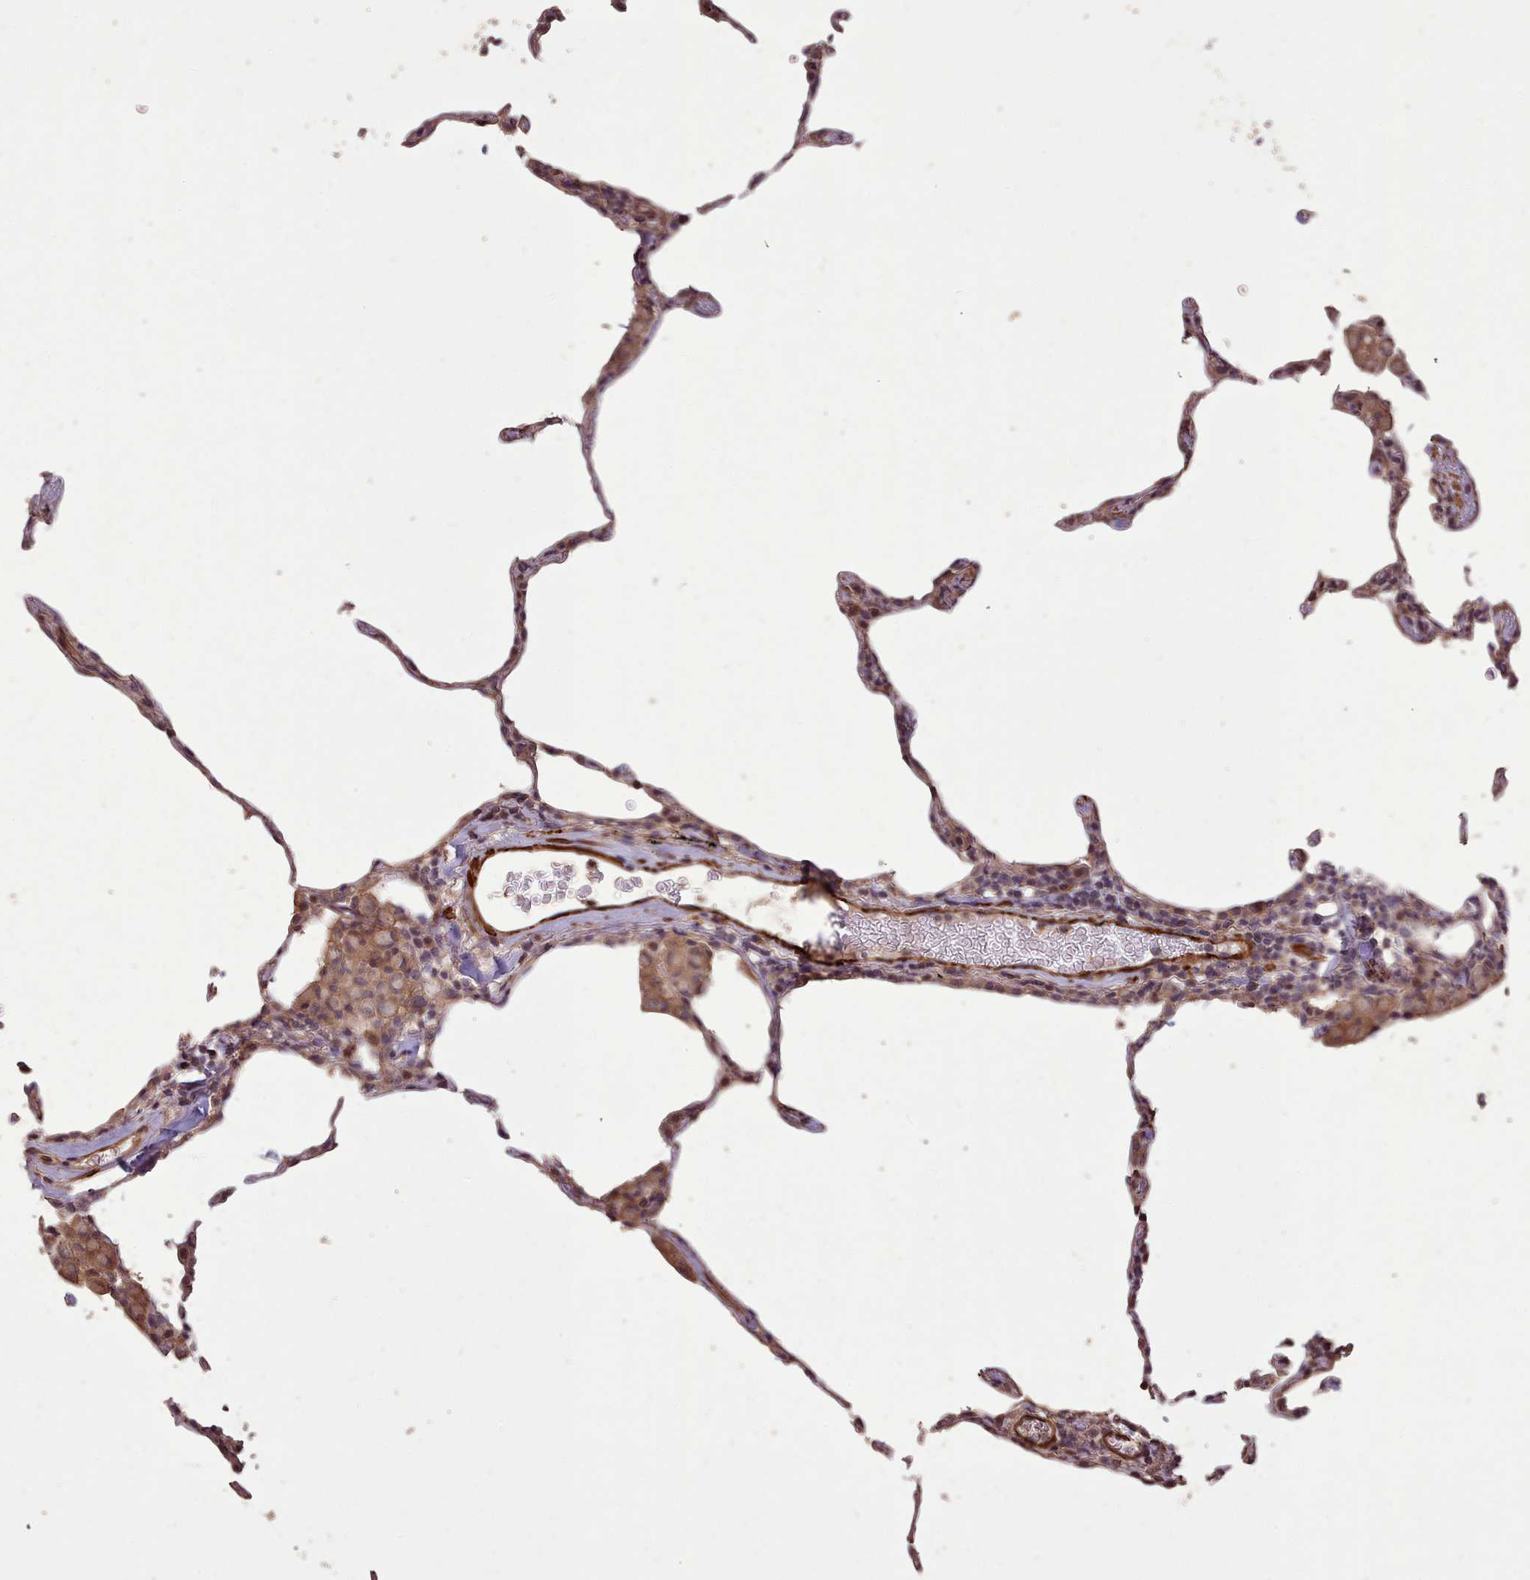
{"staining": {"intensity": "weak", "quantity": "<25%", "location": "cytoplasmic/membranous"}, "tissue": "lung", "cell_type": "Alveolar cells", "image_type": "normal", "snomed": [{"axis": "morphology", "description": "Normal tissue, NOS"}, {"axis": "topography", "description": "Lung"}], "caption": "An image of human lung is negative for staining in alveolar cells. (Stains: DAB (3,3'-diaminobenzidine) immunohistochemistry (IHC) with hematoxylin counter stain, Microscopy: brightfield microscopy at high magnification).", "gene": "NLRC4", "patient": {"sex": "female", "age": 57}}